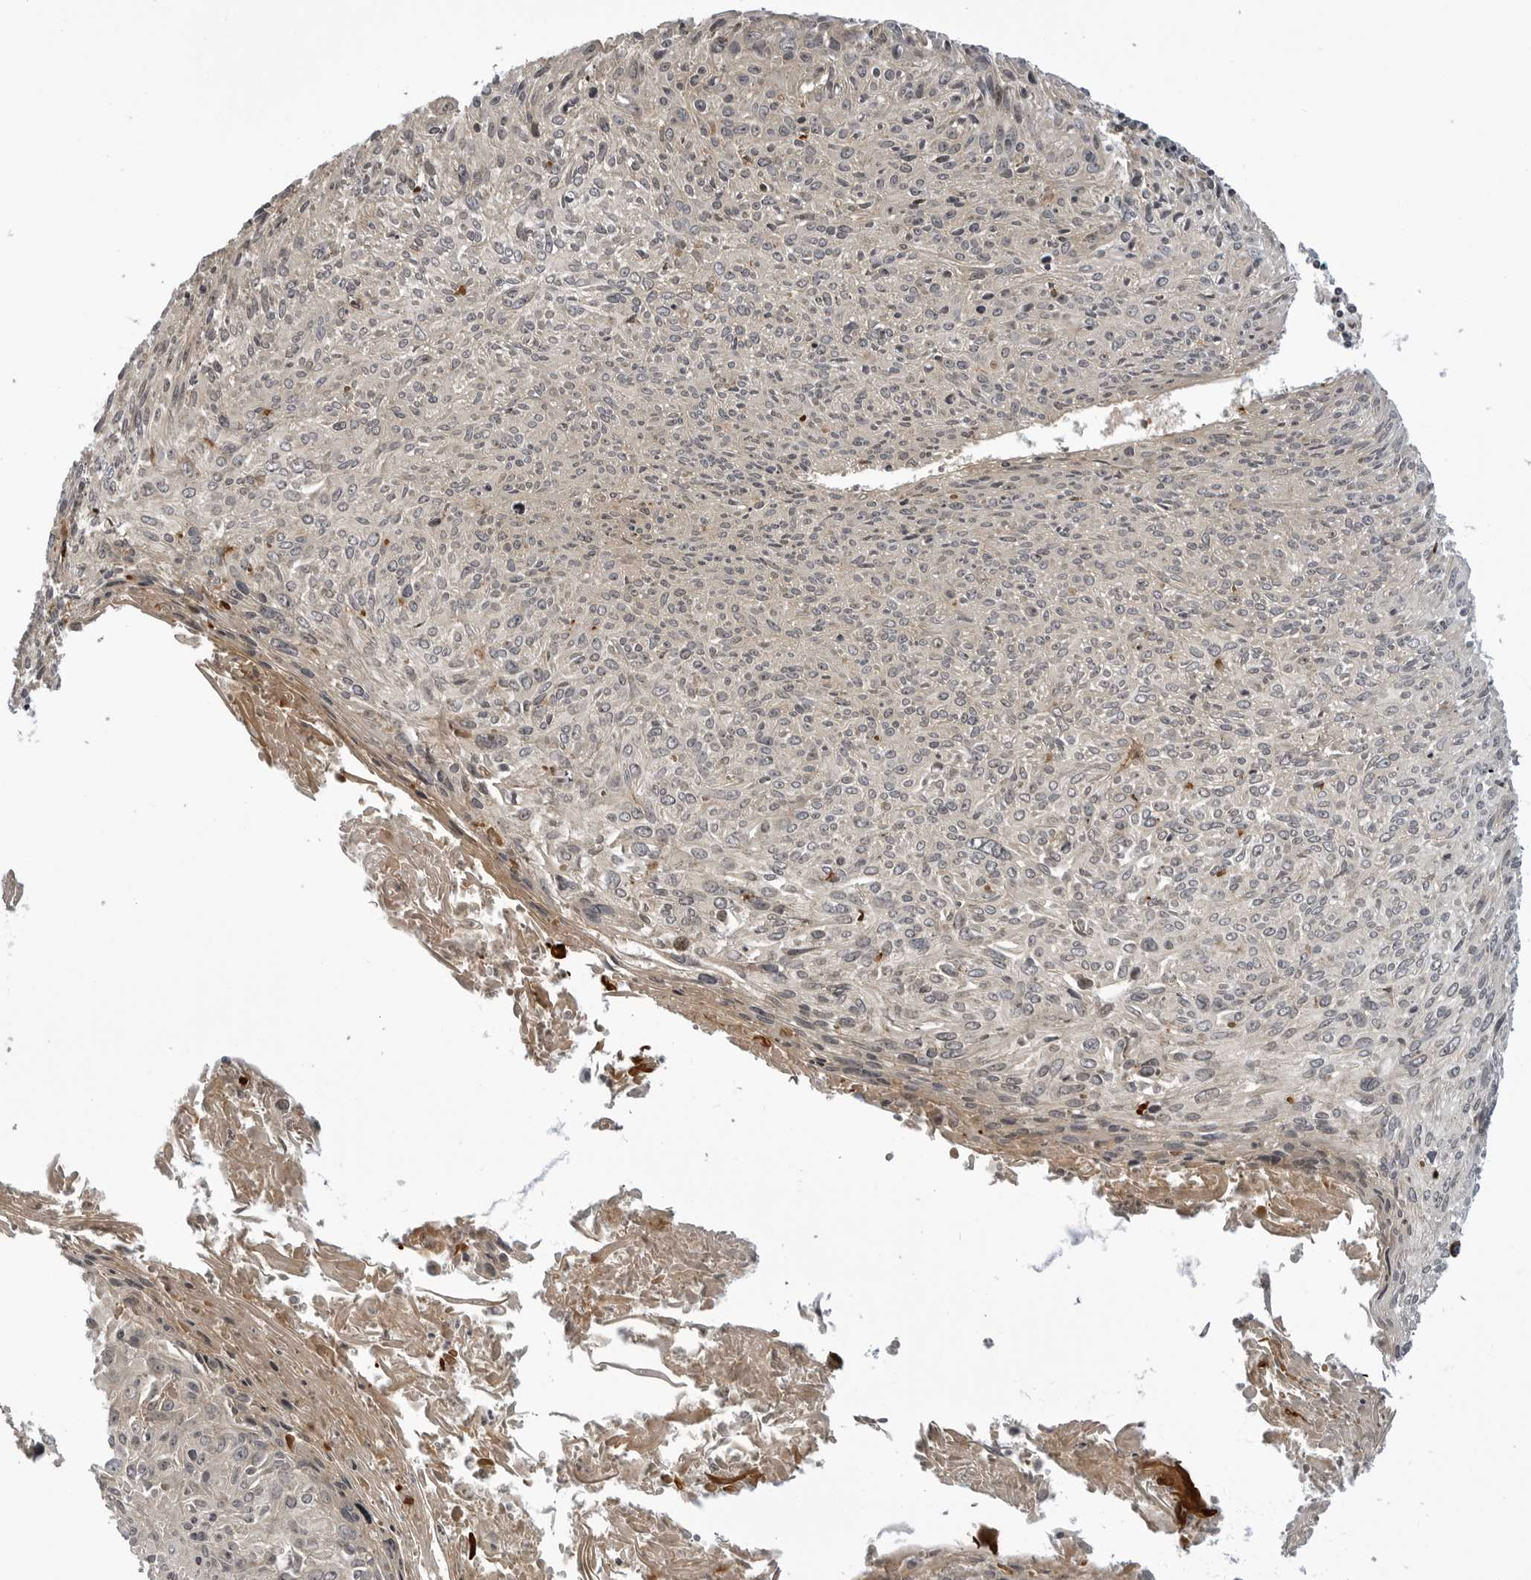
{"staining": {"intensity": "weak", "quantity": "<25%", "location": "cytoplasmic/membranous"}, "tissue": "cervical cancer", "cell_type": "Tumor cells", "image_type": "cancer", "snomed": [{"axis": "morphology", "description": "Squamous cell carcinoma, NOS"}, {"axis": "topography", "description": "Cervix"}], "caption": "Immunohistochemistry (IHC) photomicrograph of human cervical cancer (squamous cell carcinoma) stained for a protein (brown), which shows no staining in tumor cells.", "gene": "LRRC45", "patient": {"sex": "female", "age": 51}}